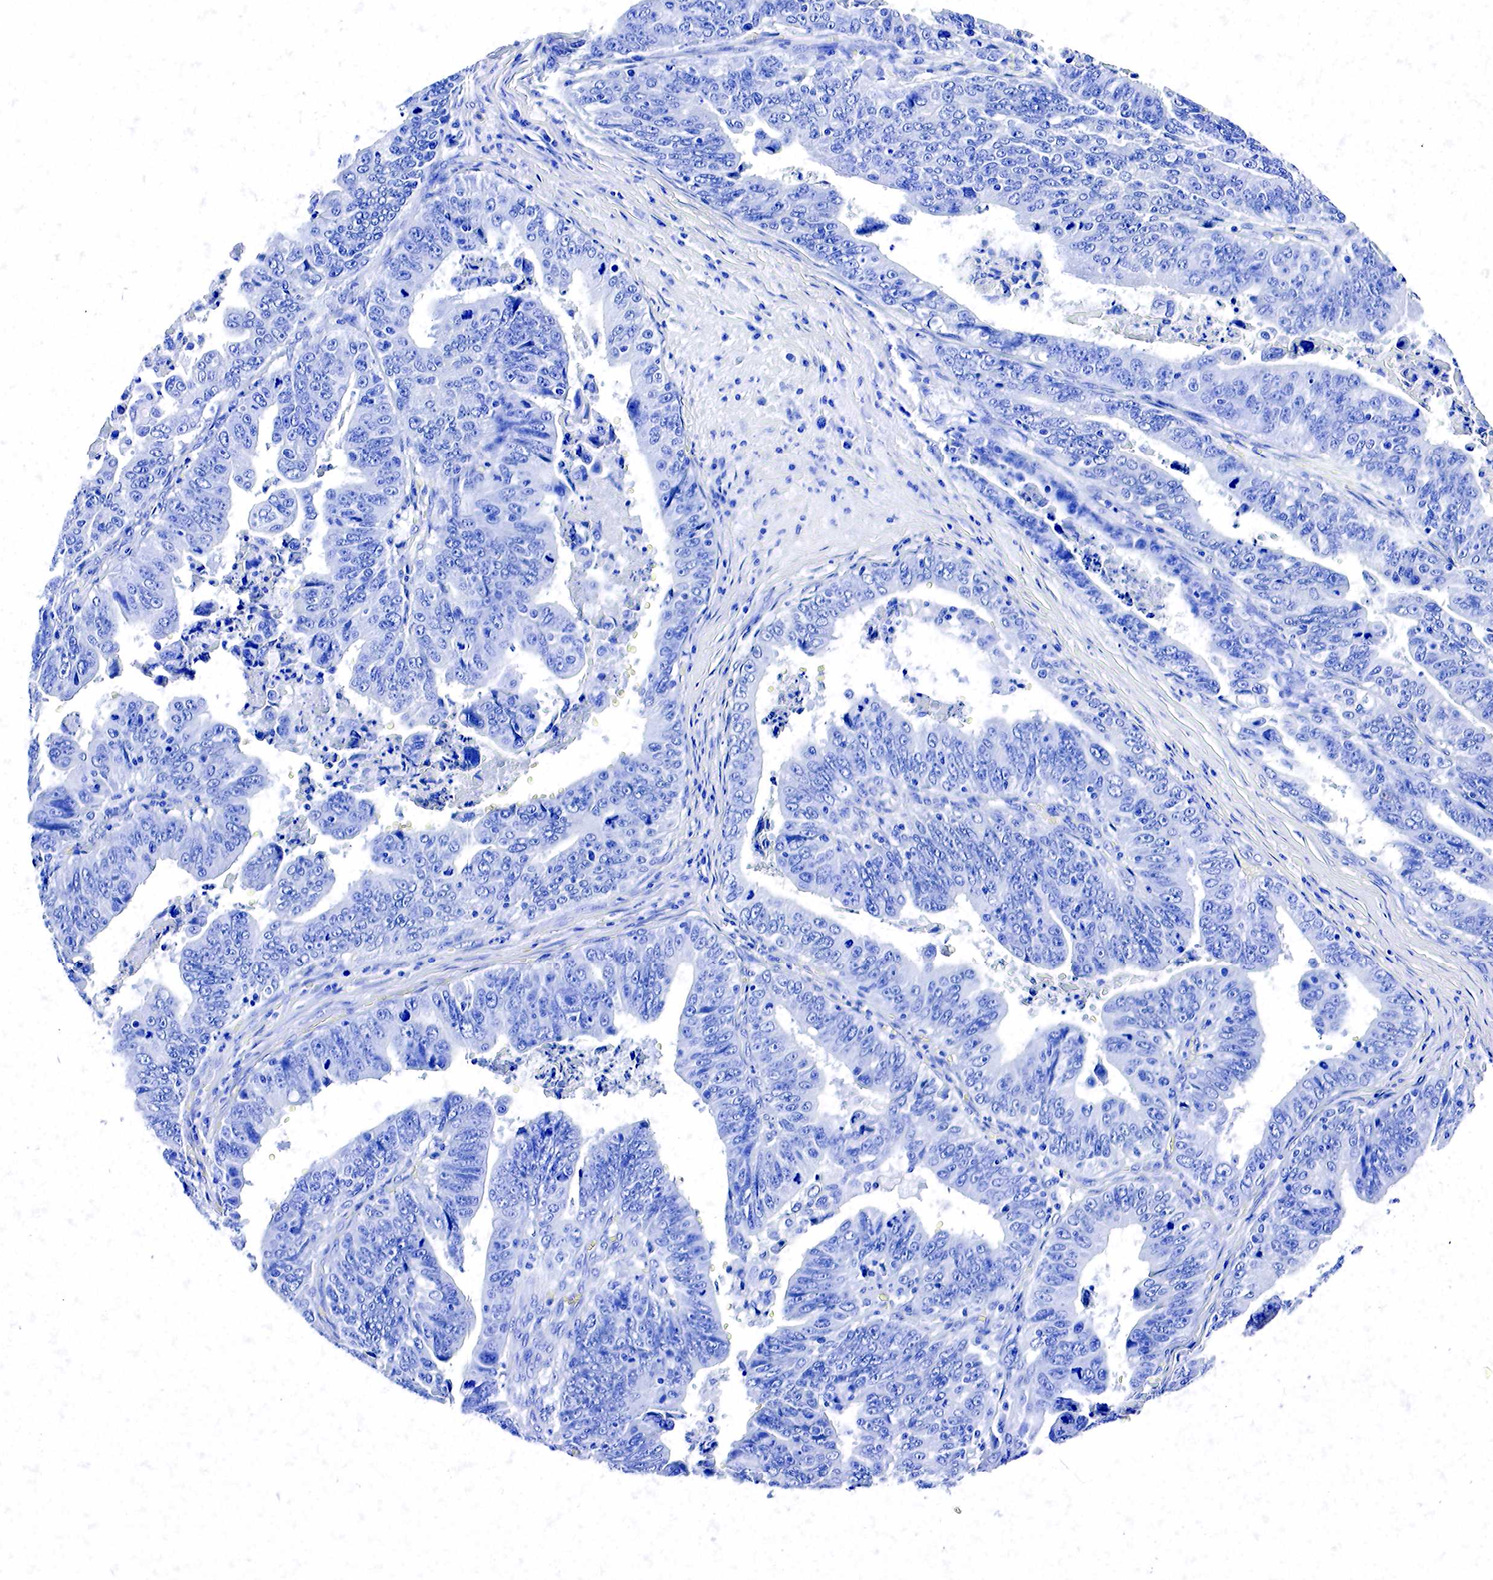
{"staining": {"intensity": "negative", "quantity": "none", "location": "none"}, "tissue": "stomach cancer", "cell_type": "Tumor cells", "image_type": "cancer", "snomed": [{"axis": "morphology", "description": "Adenocarcinoma, NOS"}, {"axis": "topography", "description": "Stomach, upper"}], "caption": "This is an immunohistochemistry (IHC) micrograph of human adenocarcinoma (stomach). There is no positivity in tumor cells.", "gene": "ACP3", "patient": {"sex": "female", "age": 50}}